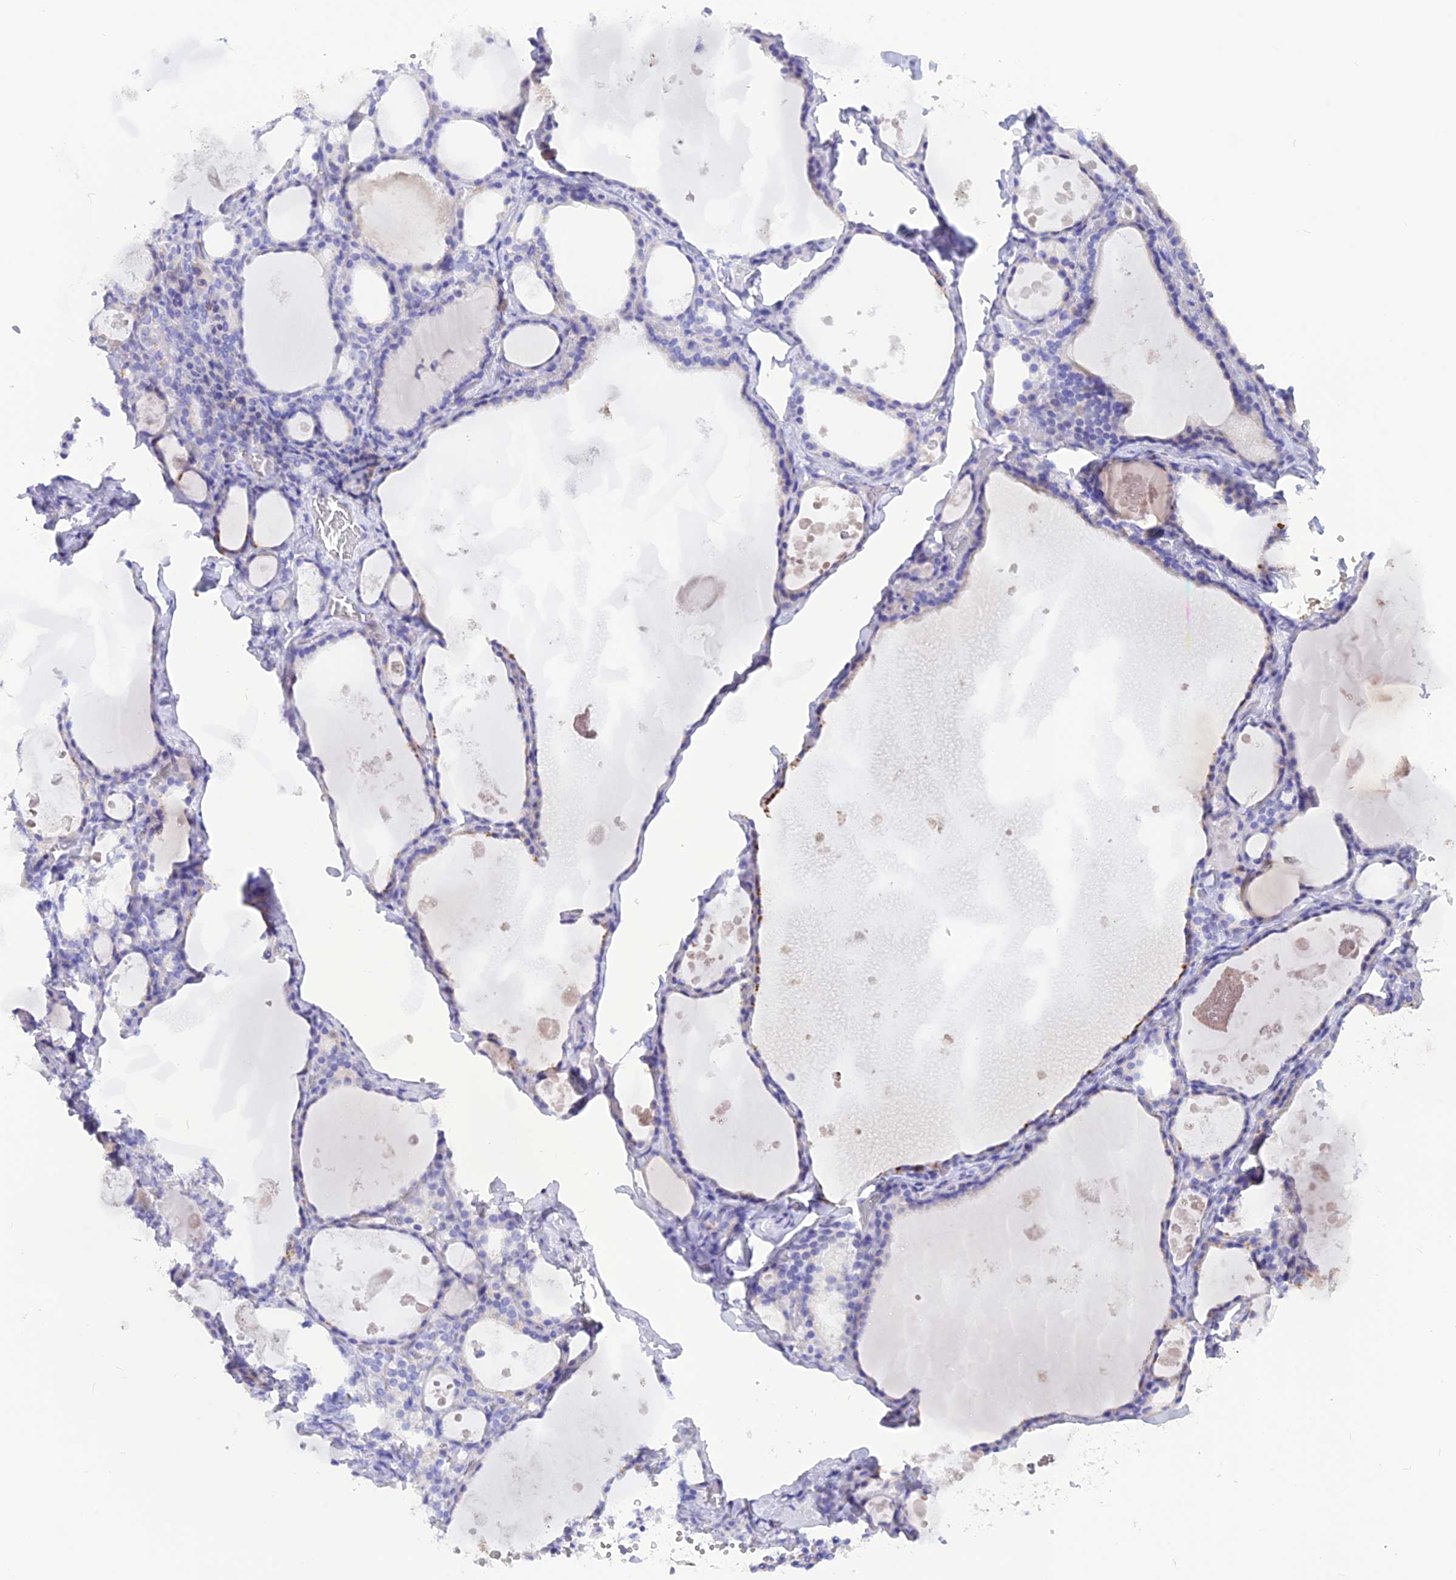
{"staining": {"intensity": "moderate", "quantity": "<25%", "location": "cytoplasmic/membranous"}, "tissue": "thyroid gland", "cell_type": "Glandular cells", "image_type": "normal", "snomed": [{"axis": "morphology", "description": "Normal tissue, NOS"}, {"axis": "topography", "description": "Thyroid gland"}], "caption": "Immunohistochemistry (IHC) of unremarkable thyroid gland displays low levels of moderate cytoplasmic/membranous staining in about <25% of glandular cells. (DAB IHC with brightfield microscopy, high magnification).", "gene": "GLYATL1B", "patient": {"sex": "male", "age": 56}}